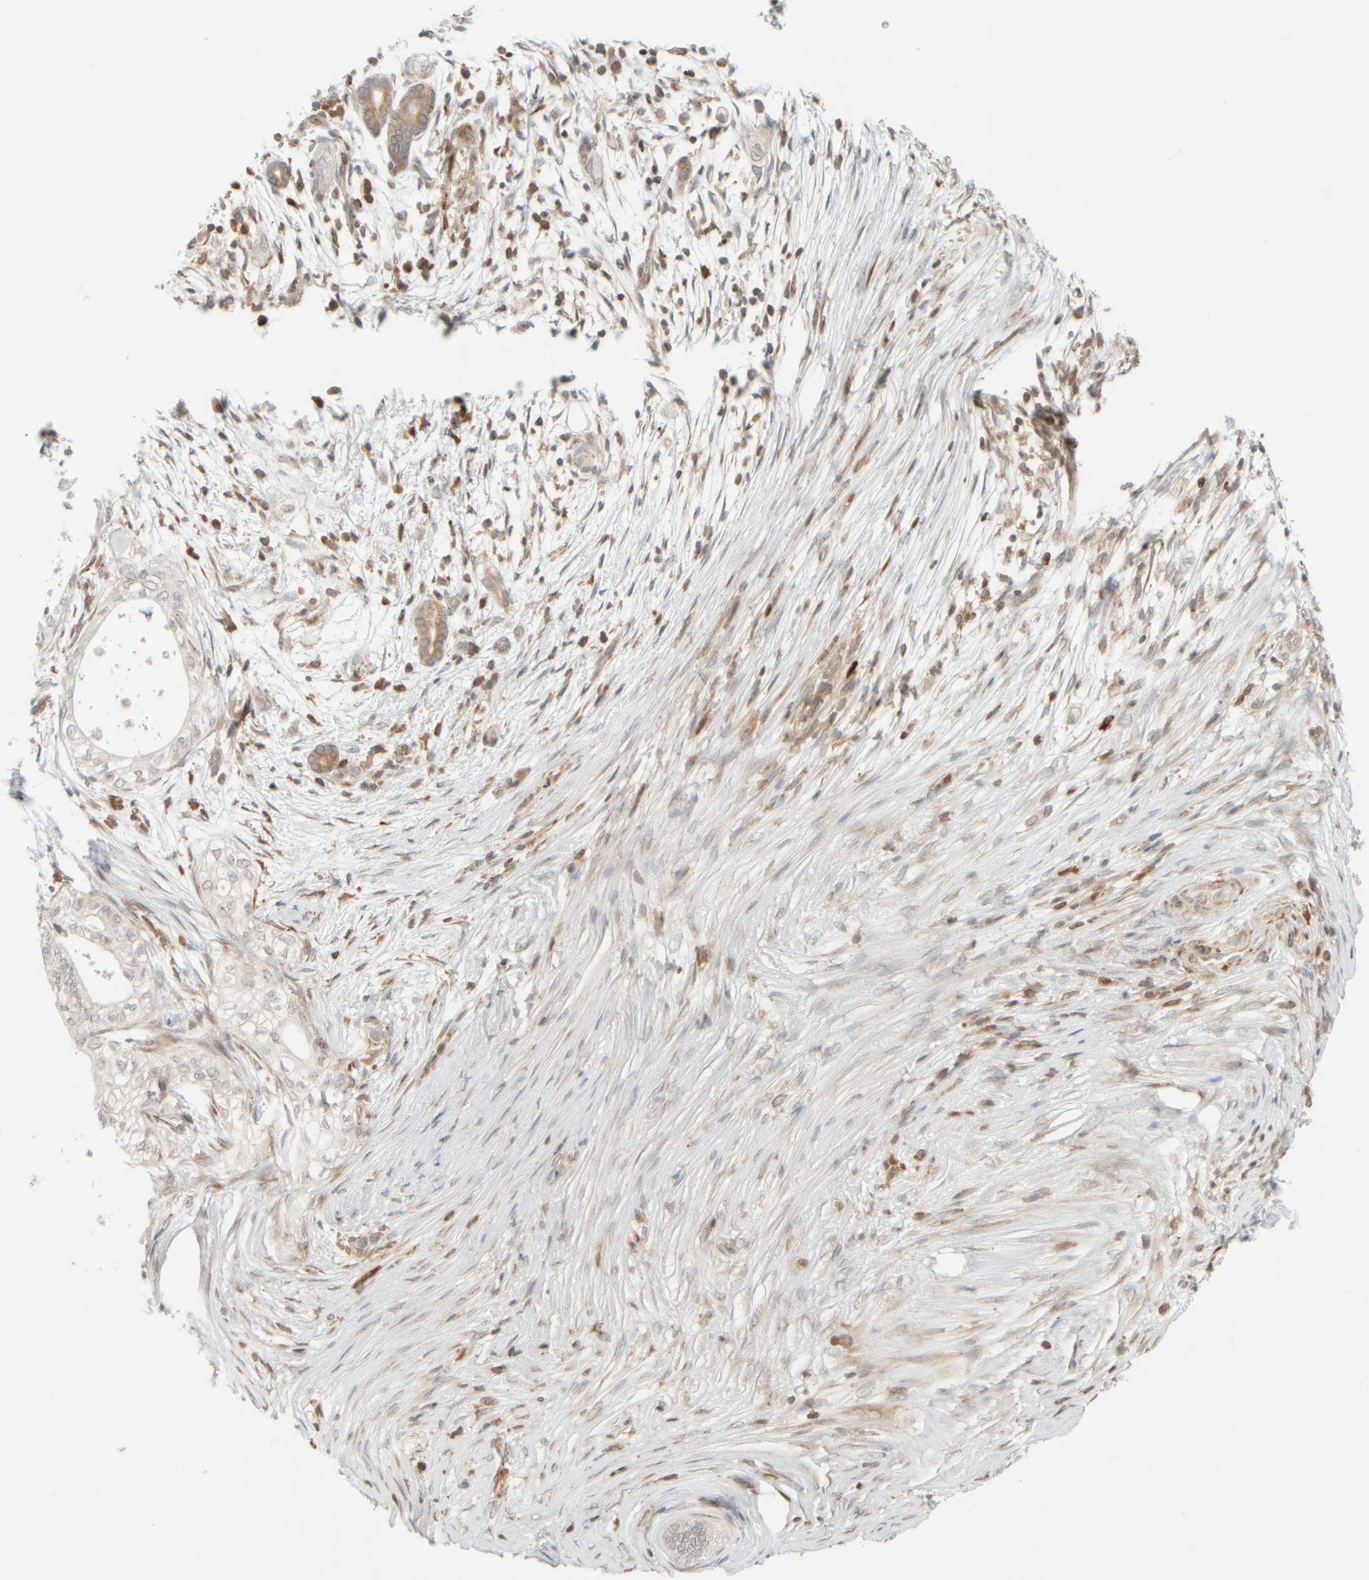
{"staining": {"intensity": "weak", "quantity": "25%-75%", "location": "cytoplasmic/membranous"}, "tissue": "pancreatic cancer", "cell_type": "Tumor cells", "image_type": "cancer", "snomed": [{"axis": "morphology", "description": "Adenocarcinoma, NOS"}, {"axis": "topography", "description": "Pancreas"}], "caption": "This histopathology image demonstrates pancreatic adenocarcinoma stained with IHC to label a protein in brown. The cytoplasmic/membranous of tumor cells show weak positivity for the protein. Nuclei are counter-stained blue.", "gene": "PTGES3L-AARSD1", "patient": {"sex": "male", "age": 72}}